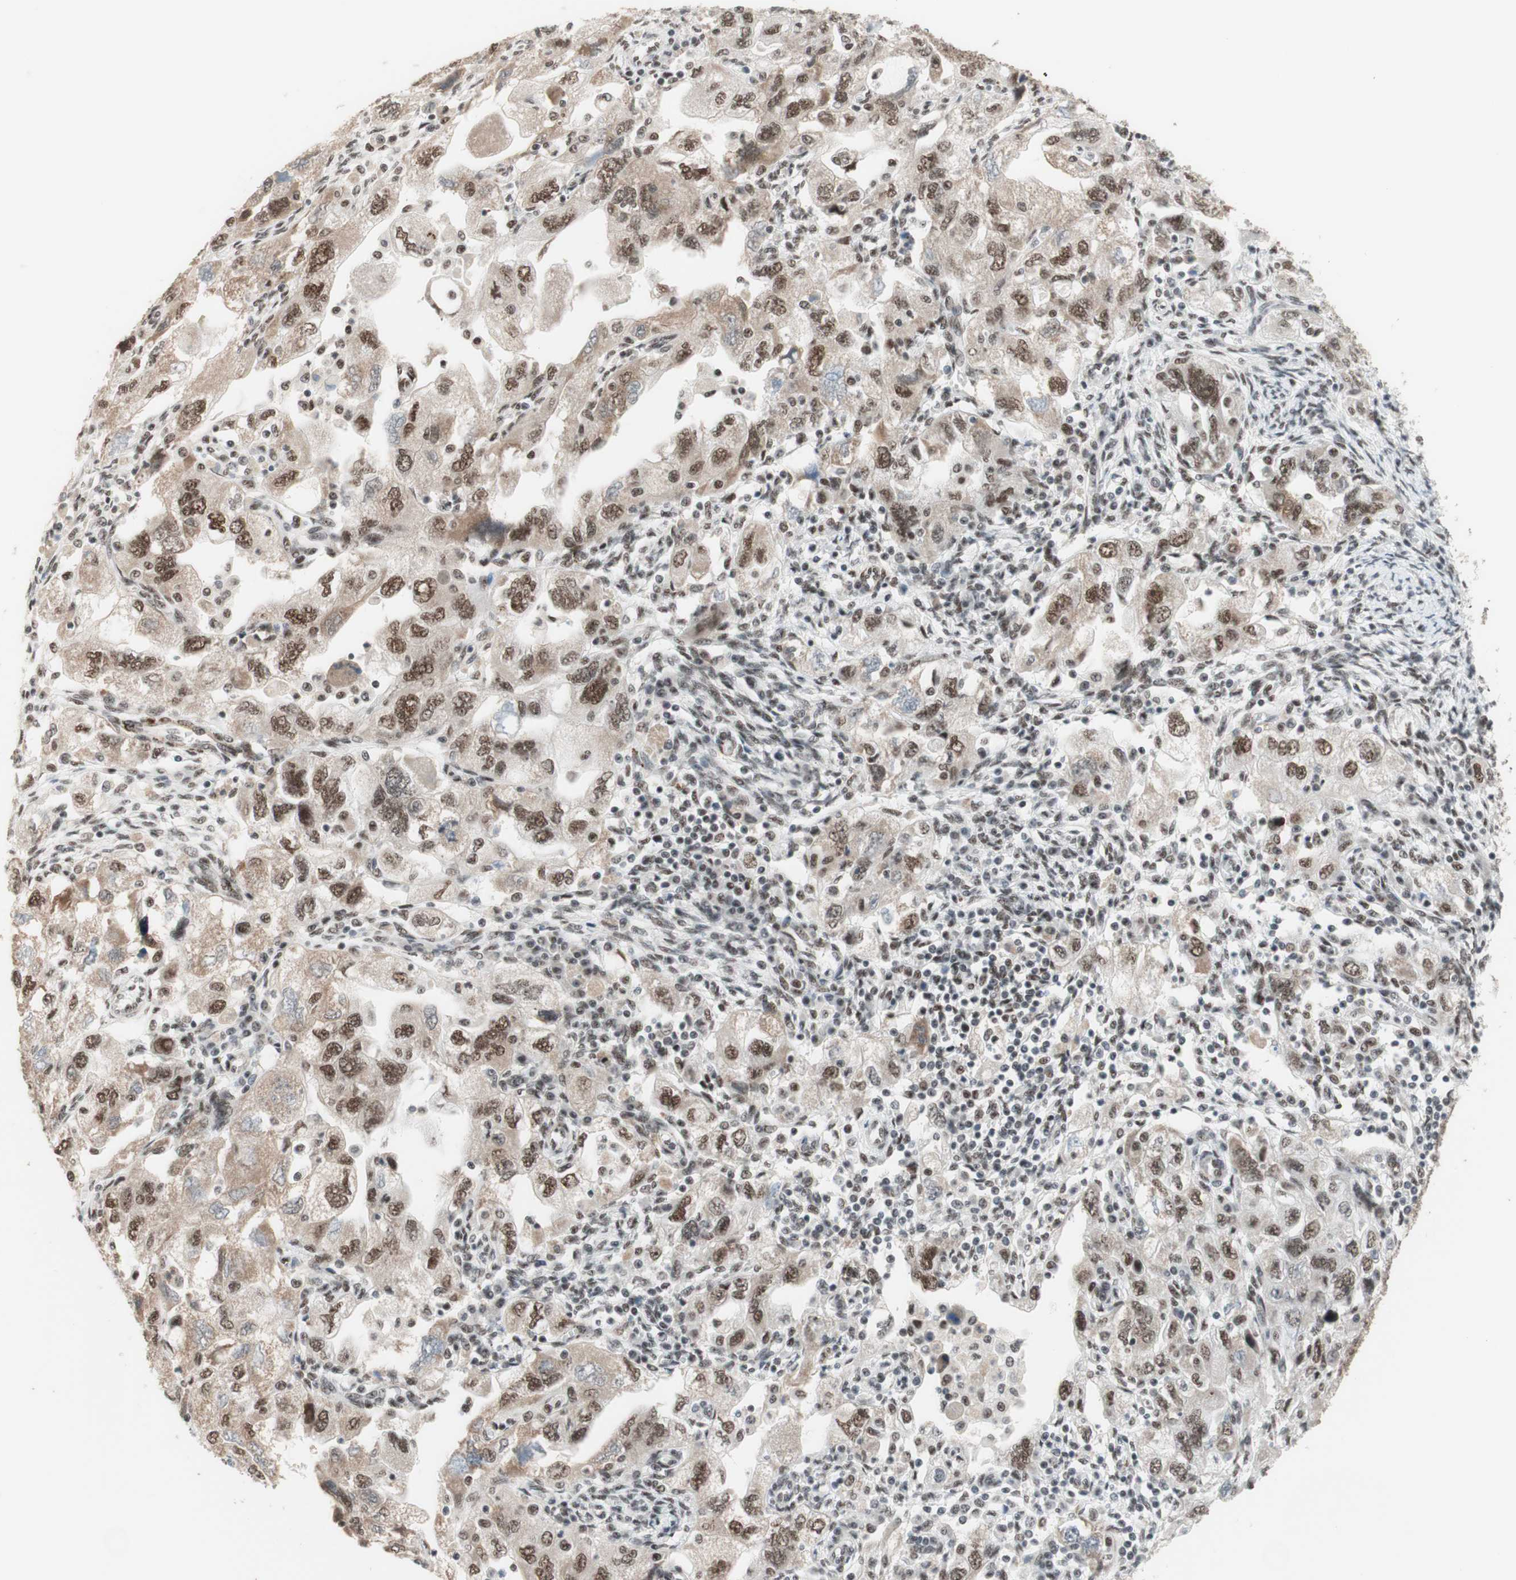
{"staining": {"intensity": "moderate", "quantity": ">75%", "location": "cytoplasmic/membranous,nuclear"}, "tissue": "ovarian cancer", "cell_type": "Tumor cells", "image_type": "cancer", "snomed": [{"axis": "morphology", "description": "Carcinoma, NOS"}, {"axis": "morphology", "description": "Cystadenocarcinoma, serous, NOS"}, {"axis": "topography", "description": "Ovary"}], "caption": "This micrograph exhibits IHC staining of carcinoma (ovarian), with medium moderate cytoplasmic/membranous and nuclear positivity in about >75% of tumor cells.", "gene": "PRPF19", "patient": {"sex": "female", "age": 69}}